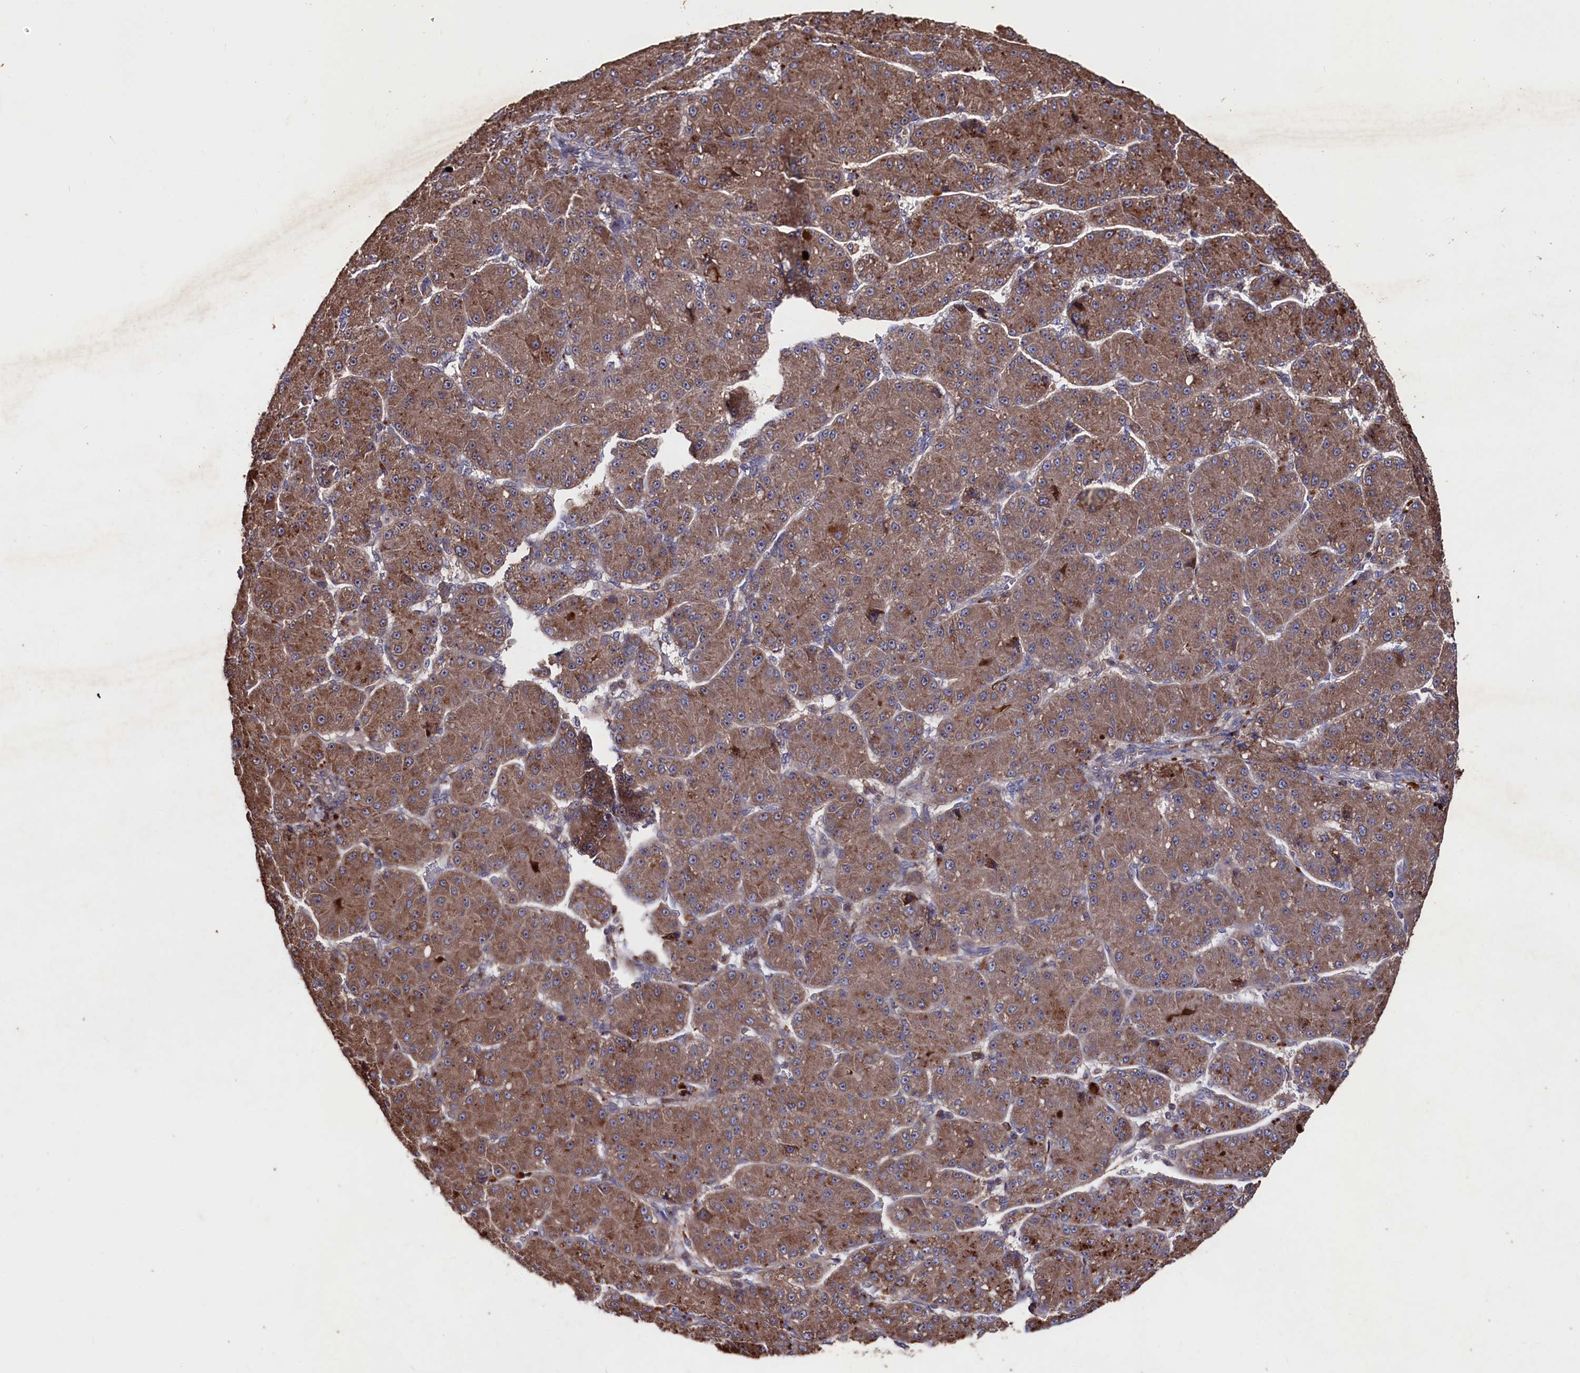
{"staining": {"intensity": "moderate", "quantity": ">75%", "location": "cytoplasmic/membranous"}, "tissue": "liver cancer", "cell_type": "Tumor cells", "image_type": "cancer", "snomed": [{"axis": "morphology", "description": "Carcinoma, Hepatocellular, NOS"}, {"axis": "topography", "description": "Liver"}], "caption": "Liver cancer stained for a protein displays moderate cytoplasmic/membranous positivity in tumor cells. (DAB (3,3'-diaminobenzidine) IHC, brown staining for protein, blue staining for nuclei).", "gene": "MYO1H", "patient": {"sex": "male", "age": 67}}